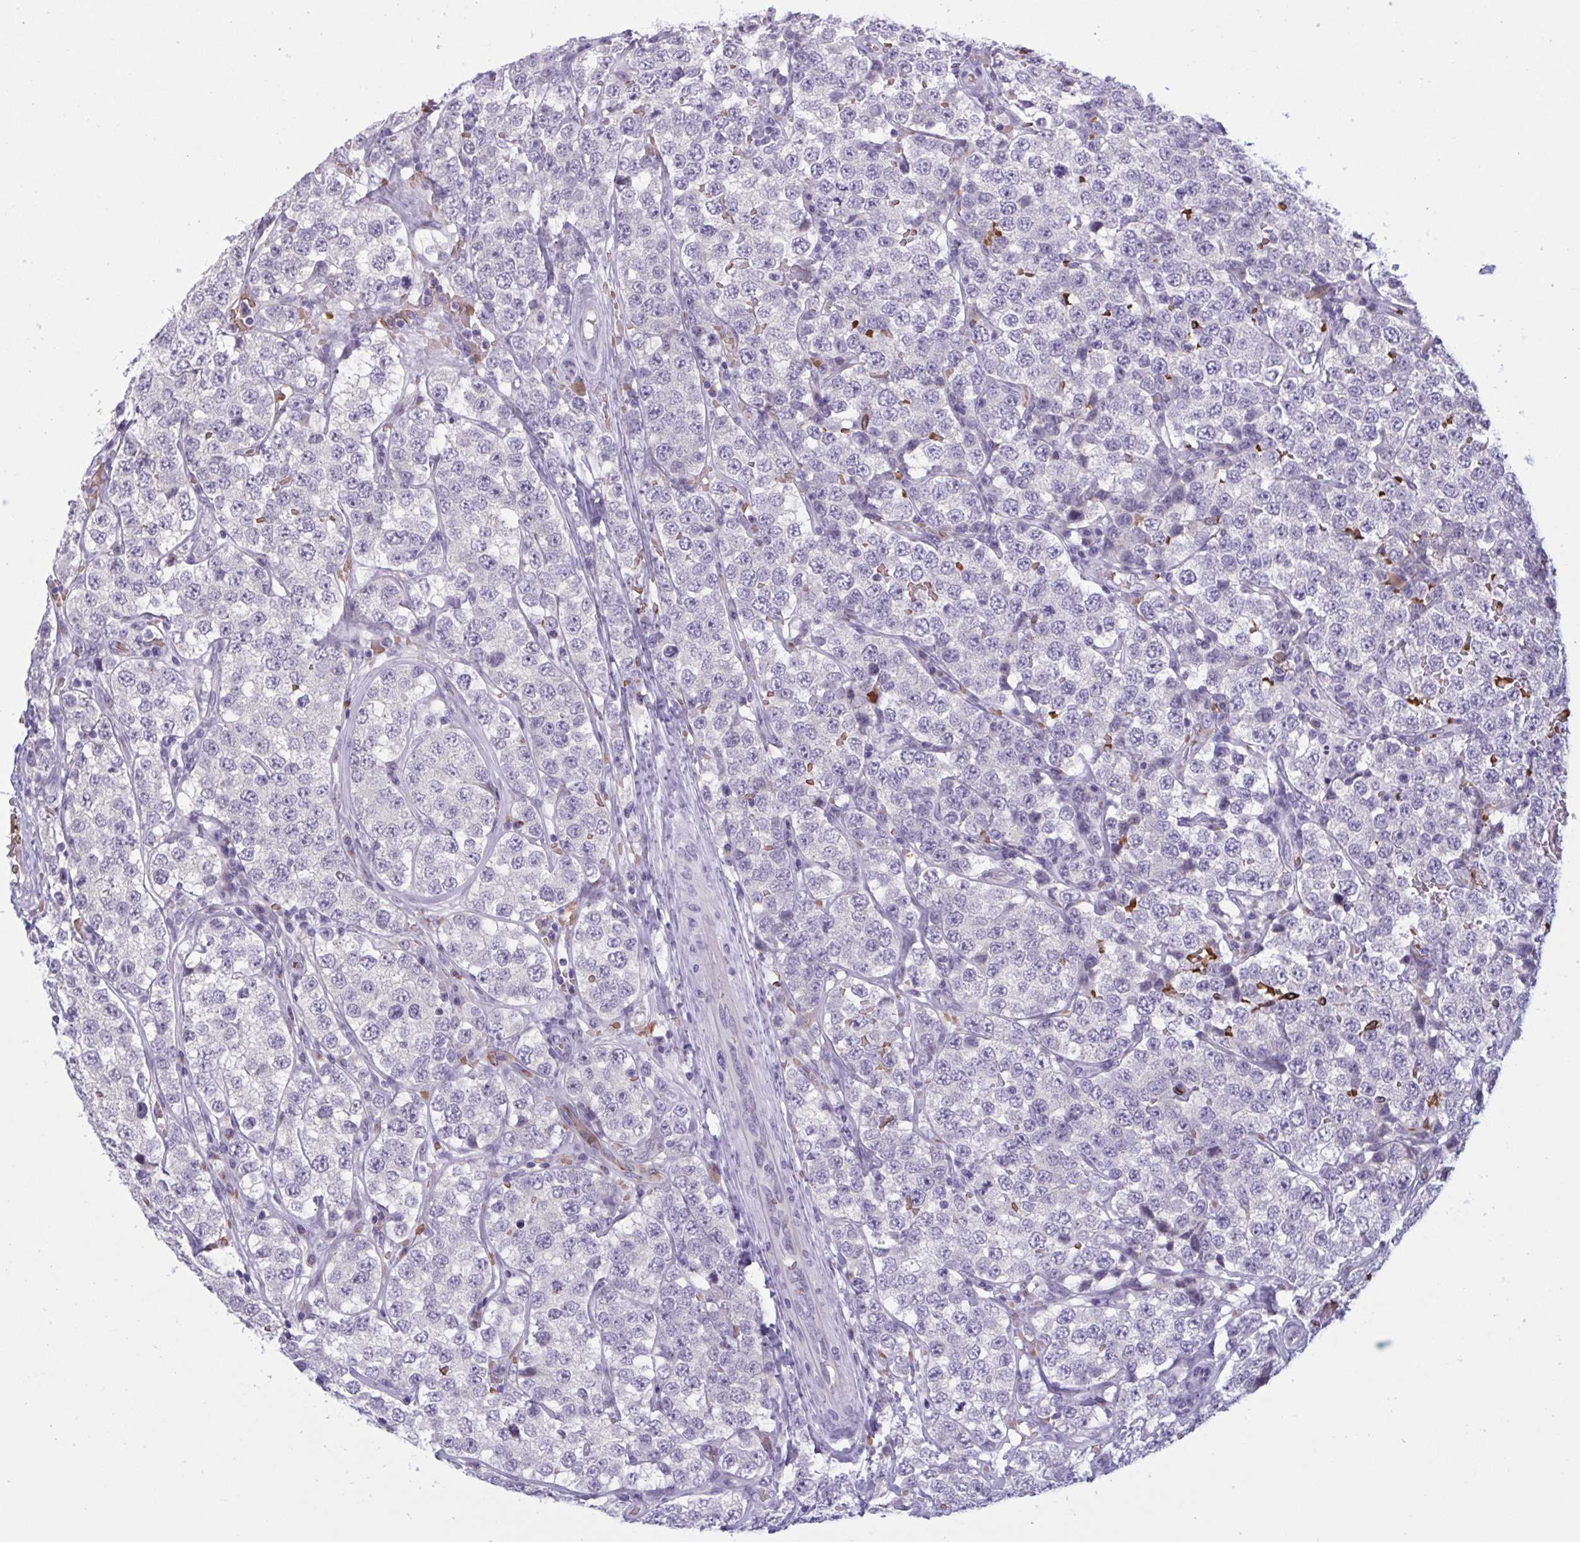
{"staining": {"intensity": "negative", "quantity": "none", "location": "none"}, "tissue": "testis cancer", "cell_type": "Tumor cells", "image_type": "cancer", "snomed": [{"axis": "morphology", "description": "Seminoma, NOS"}, {"axis": "topography", "description": "Testis"}], "caption": "Immunohistochemical staining of testis seminoma shows no significant expression in tumor cells.", "gene": "HSD11B2", "patient": {"sex": "male", "age": 34}}